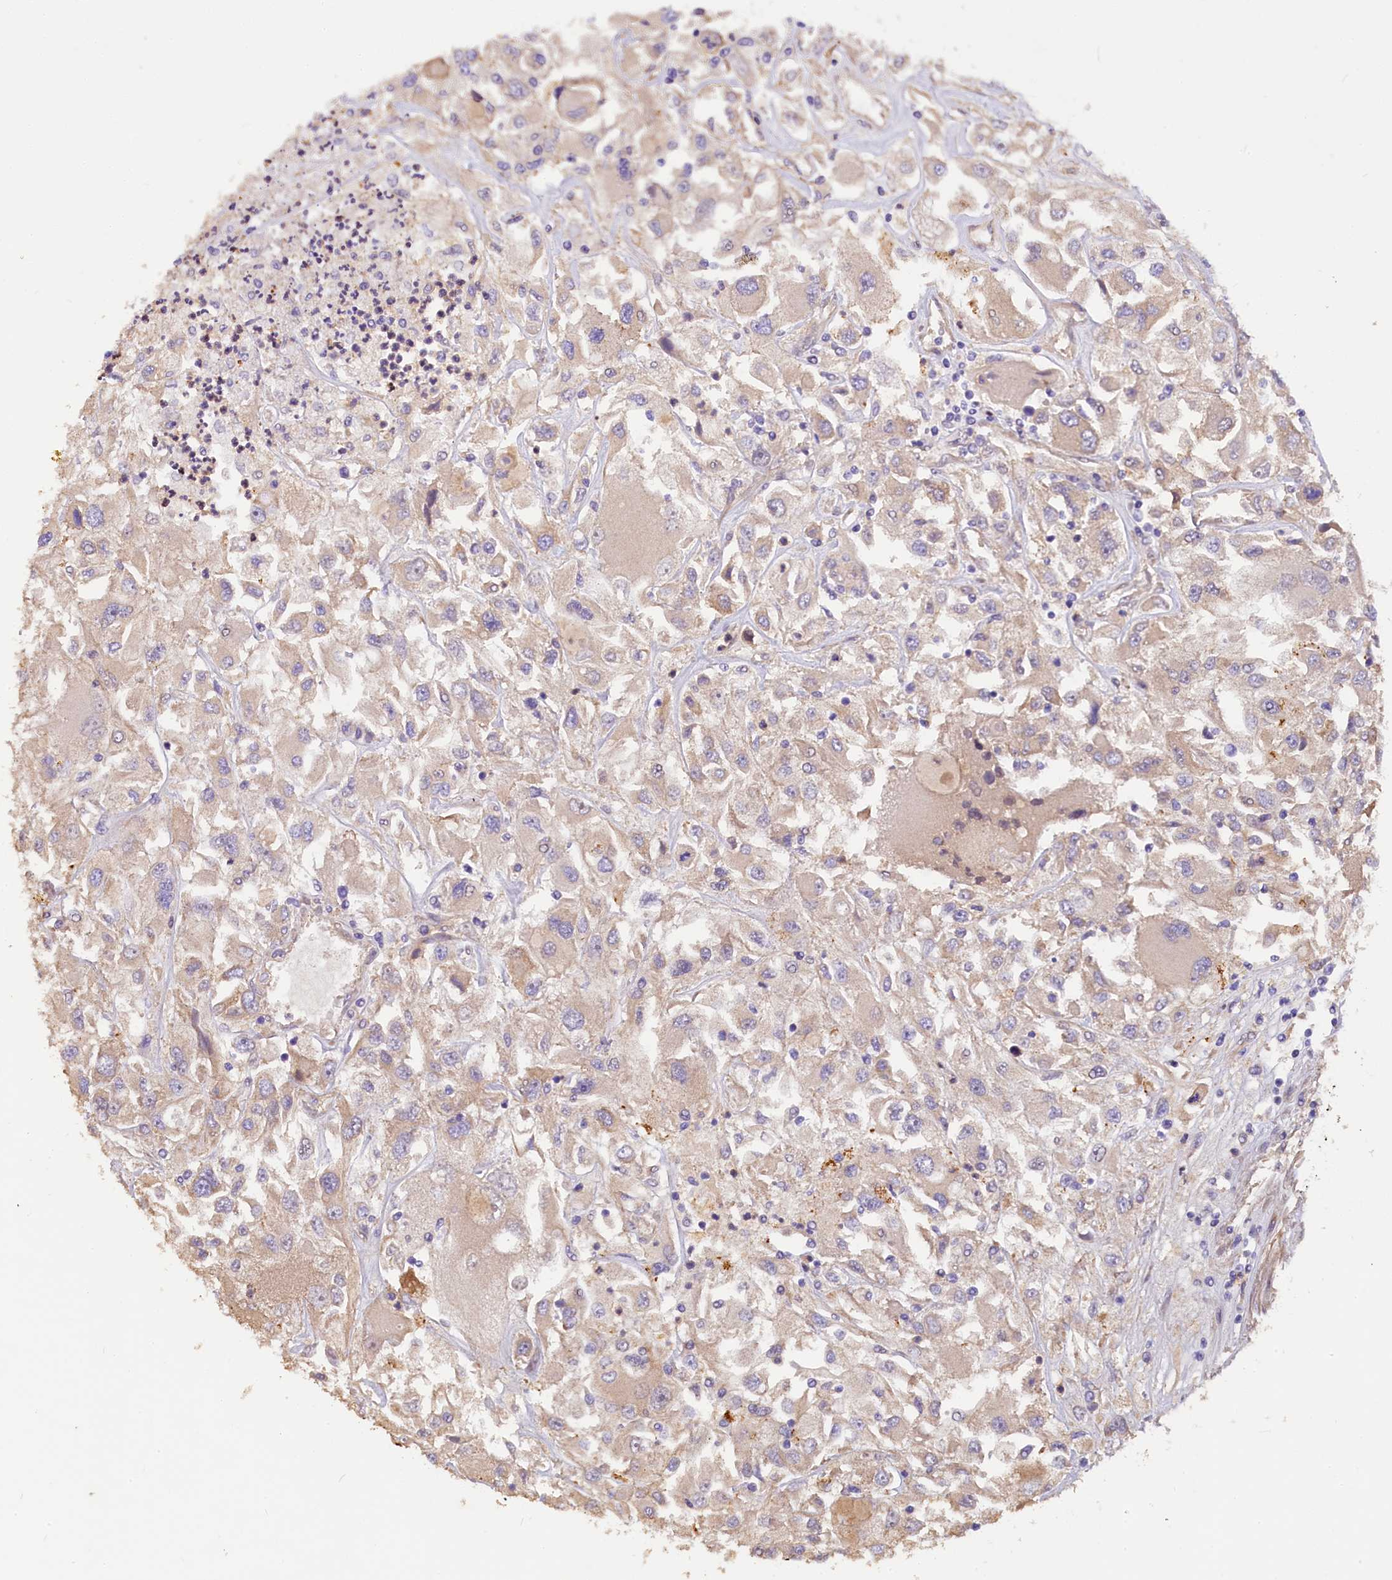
{"staining": {"intensity": "negative", "quantity": "none", "location": "none"}, "tissue": "renal cancer", "cell_type": "Tumor cells", "image_type": "cancer", "snomed": [{"axis": "morphology", "description": "Adenocarcinoma, NOS"}, {"axis": "topography", "description": "Kidney"}], "caption": "The immunohistochemistry (IHC) micrograph has no significant expression in tumor cells of renal cancer tissue.", "gene": "ERMARD", "patient": {"sex": "female", "age": 52}}